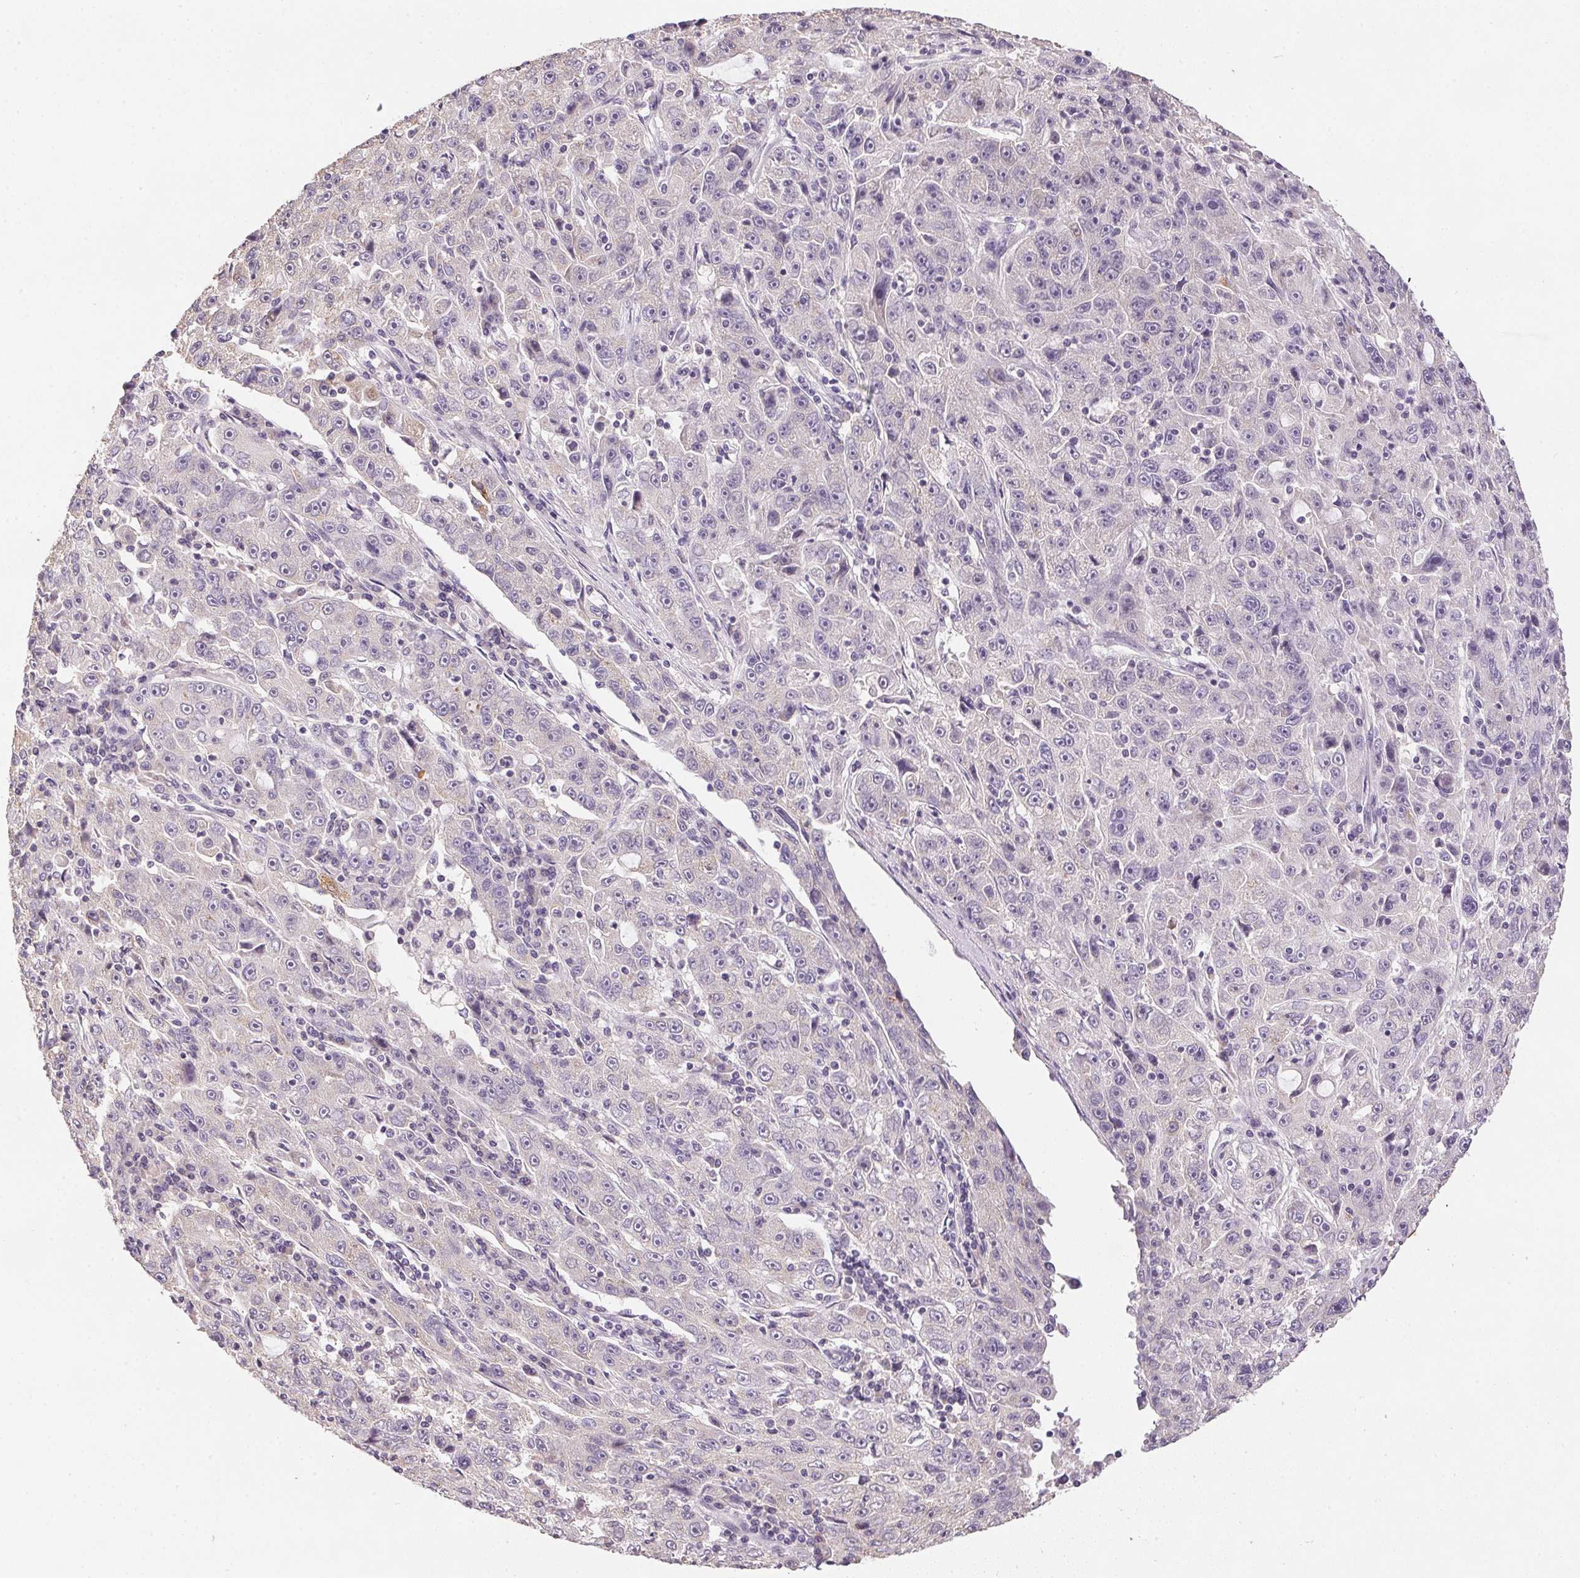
{"staining": {"intensity": "negative", "quantity": "none", "location": "none"}, "tissue": "lung cancer", "cell_type": "Tumor cells", "image_type": "cancer", "snomed": [{"axis": "morphology", "description": "Normal morphology"}, {"axis": "morphology", "description": "Adenocarcinoma, NOS"}, {"axis": "topography", "description": "Lymph node"}, {"axis": "topography", "description": "Lung"}], "caption": "DAB immunohistochemical staining of human adenocarcinoma (lung) reveals no significant expression in tumor cells.", "gene": "SPACA9", "patient": {"sex": "female", "age": 57}}